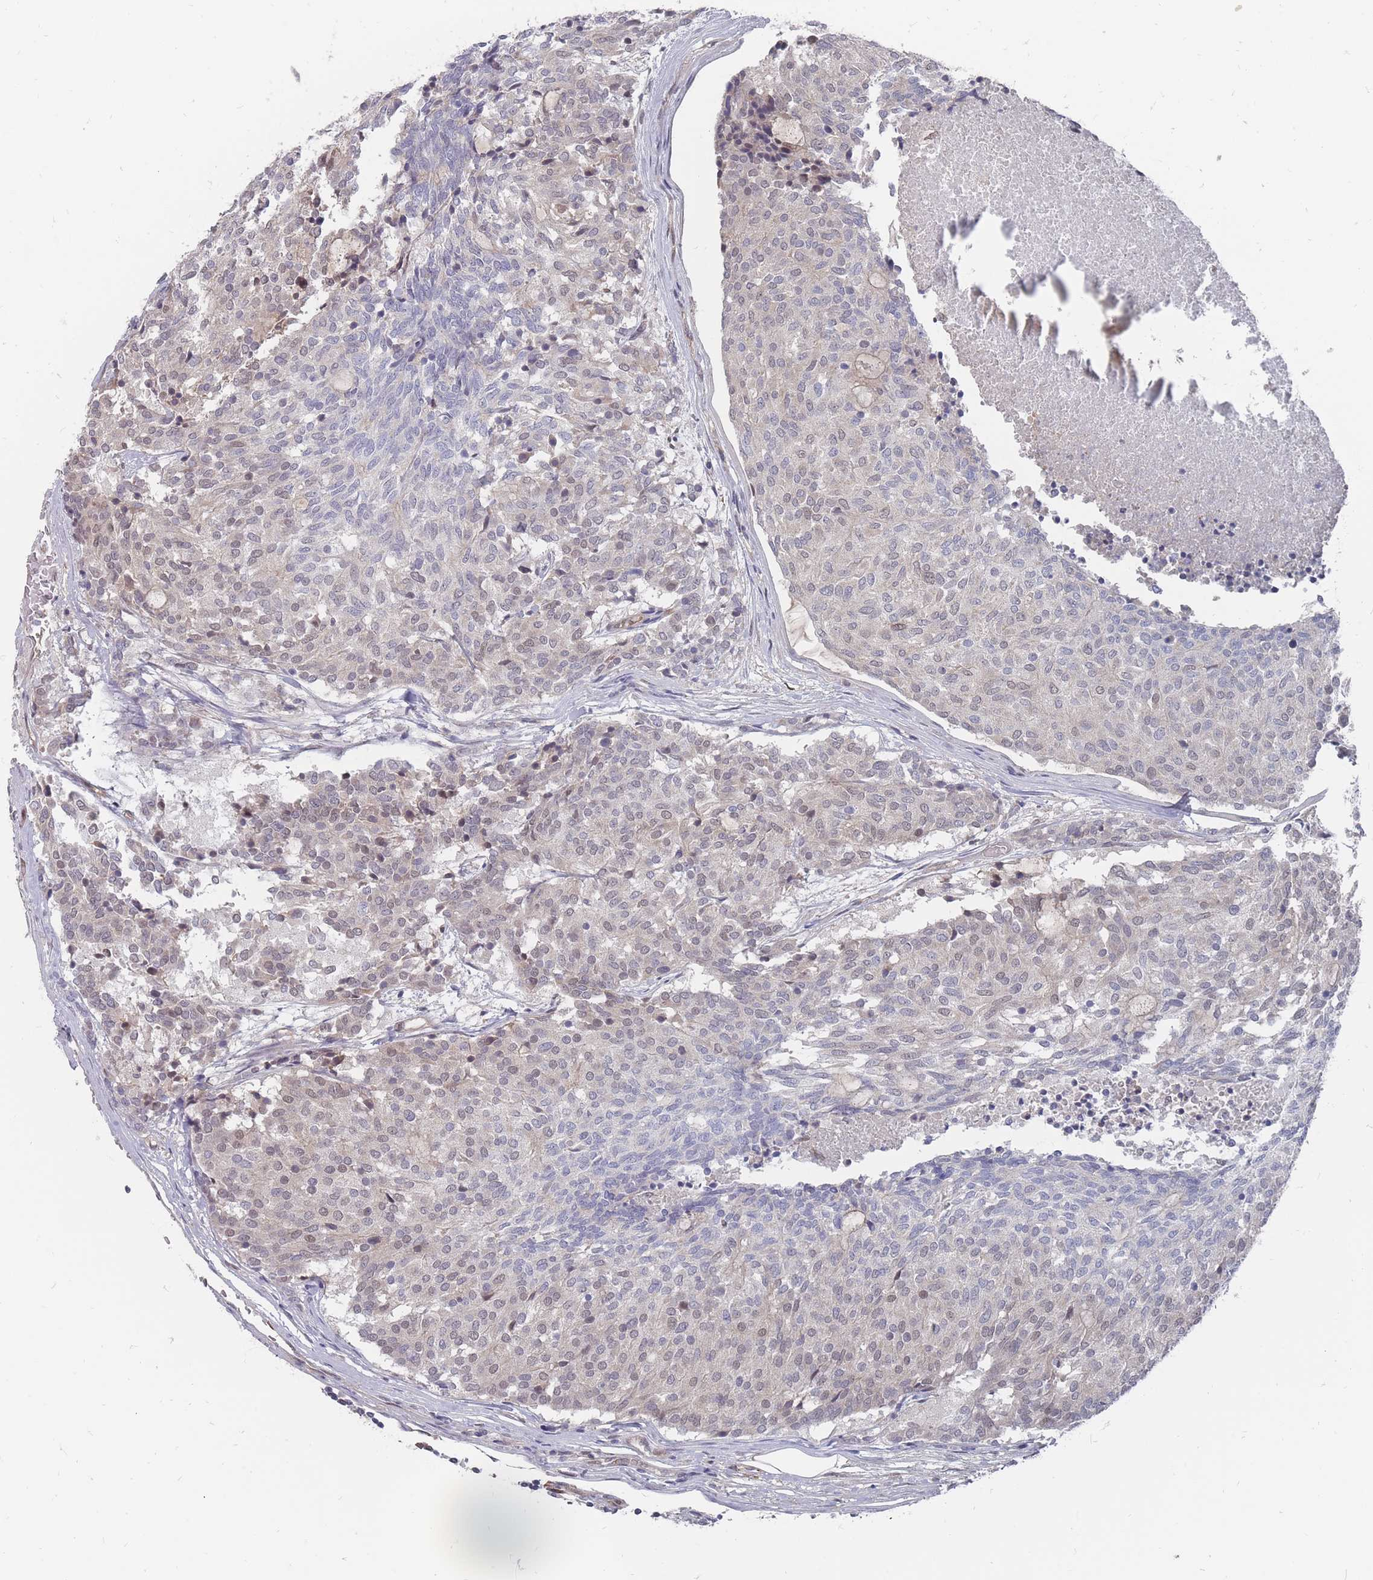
{"staining": {"intensity": "weak", "quantity": "<25%", "location": "nuclear"}, "tissue": "carcinoid", "cell_type": "Tumor cells", "image_type": "cancer", "snomed": [{"axis": "morphology", "description": "Carcinoid, malignant, NOS"}, {"axis": "topography", "description": "Pancreas"}], "caption": "Immunohistochemistry photomicrograph of neoplastic tissue: malignant carcinoid stained with DAB (3,3'-diaminobenzidine) displays no significant protein expression in tumor cells.", "gene": "NKD1", "patient": {"sex": "female", "age": 54}}